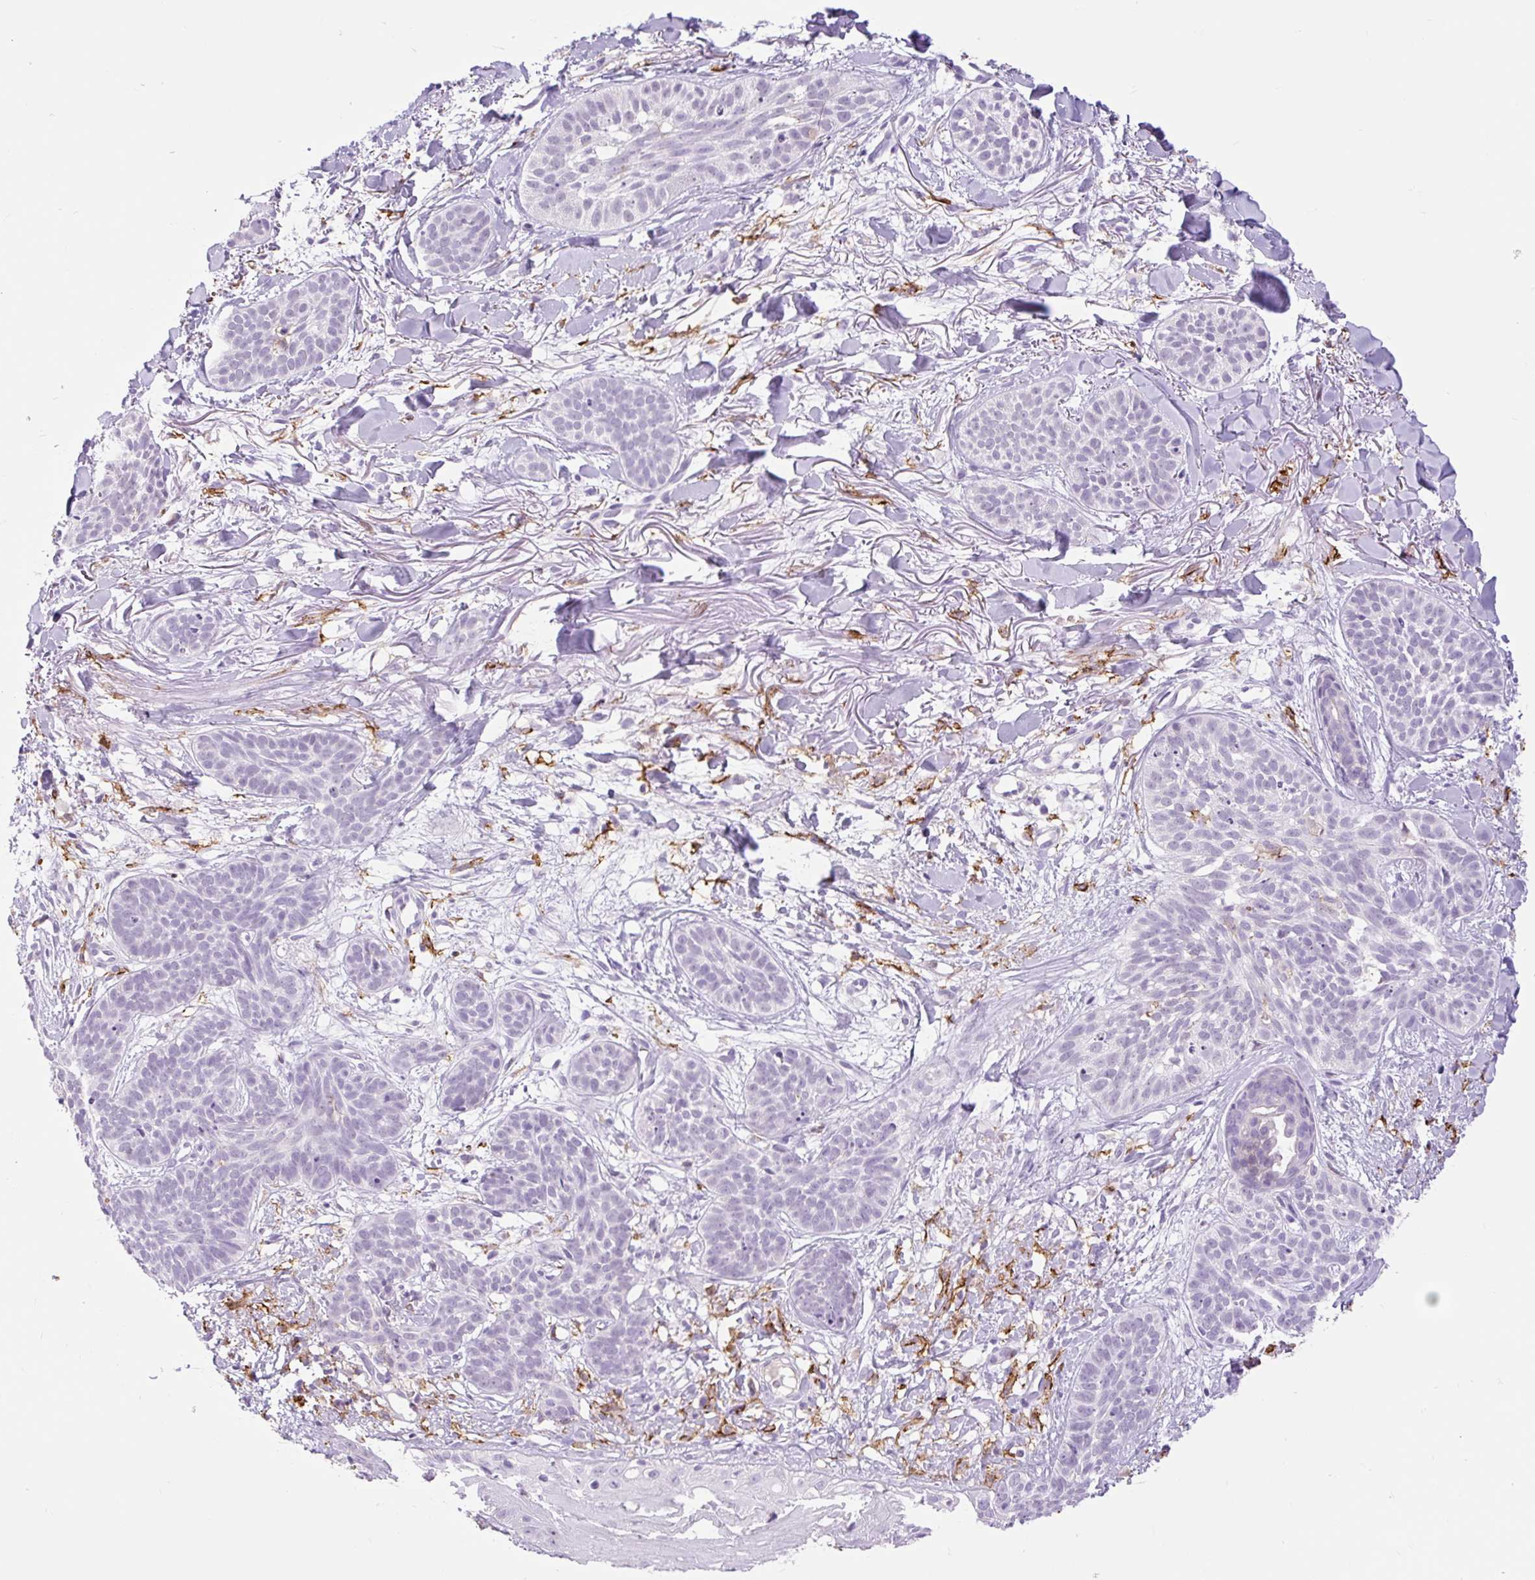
{"staining": {"intensity": "negative", "quantity": "none", "location": "none"}, "tissue": "skin cancer", "cell_type": "Tumor cells", "image_type": "cancer", "snomed": [{"axis": "morphology", "description": "Basal cell carcinoma"}, {"axis": "topography", "description": "Skin"}], "caption": "A photomicrograph of skin cancer stained for a protein displays no brown staining in tumor cells.", "gene": "SIGLEC1", "patient": {"sex": "male", "age": 52}}